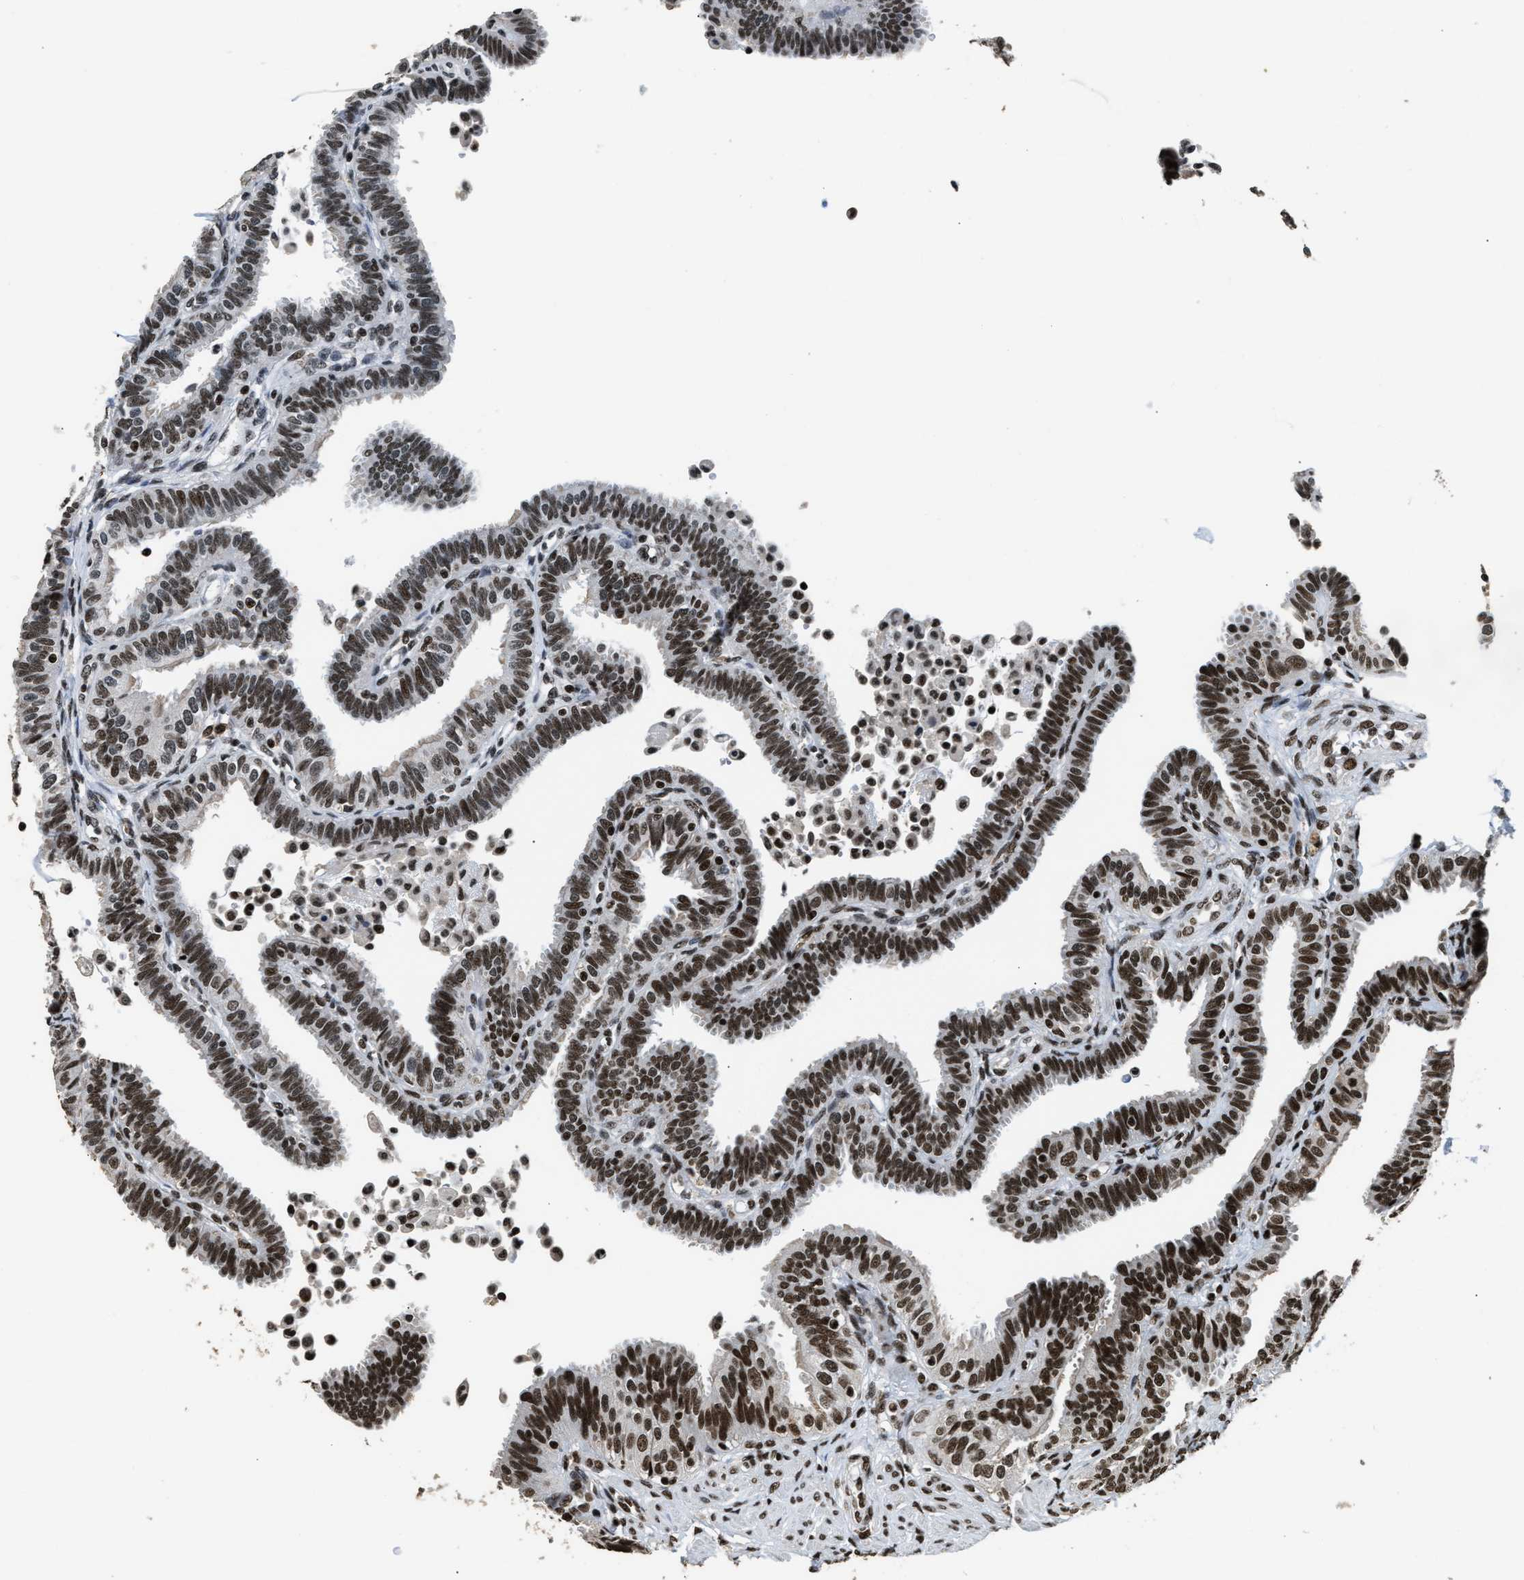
{"staining": {"intensity": "strong", "quantity": ">75%", "location": "nuclear"}, "tissue": "fallopian tube", "cell_type": "Glandular cells", "image_type": "normal", "snomed": [{"axis": "morphology", "description": "Normal tissue, NOS"}, {"axis": "topography", "description": "Fallopian tube"}, {"axis": "topography", "description": "Placenta"}], "caption": "A photomicrograph showing strong nuclear positivity in approximately >75% of glandular cells in benign fallopian tube, as visualized by brown immunohistochemical staining.", "gene": "RAD21", "patient": {"sex": "female", "age": 34}}